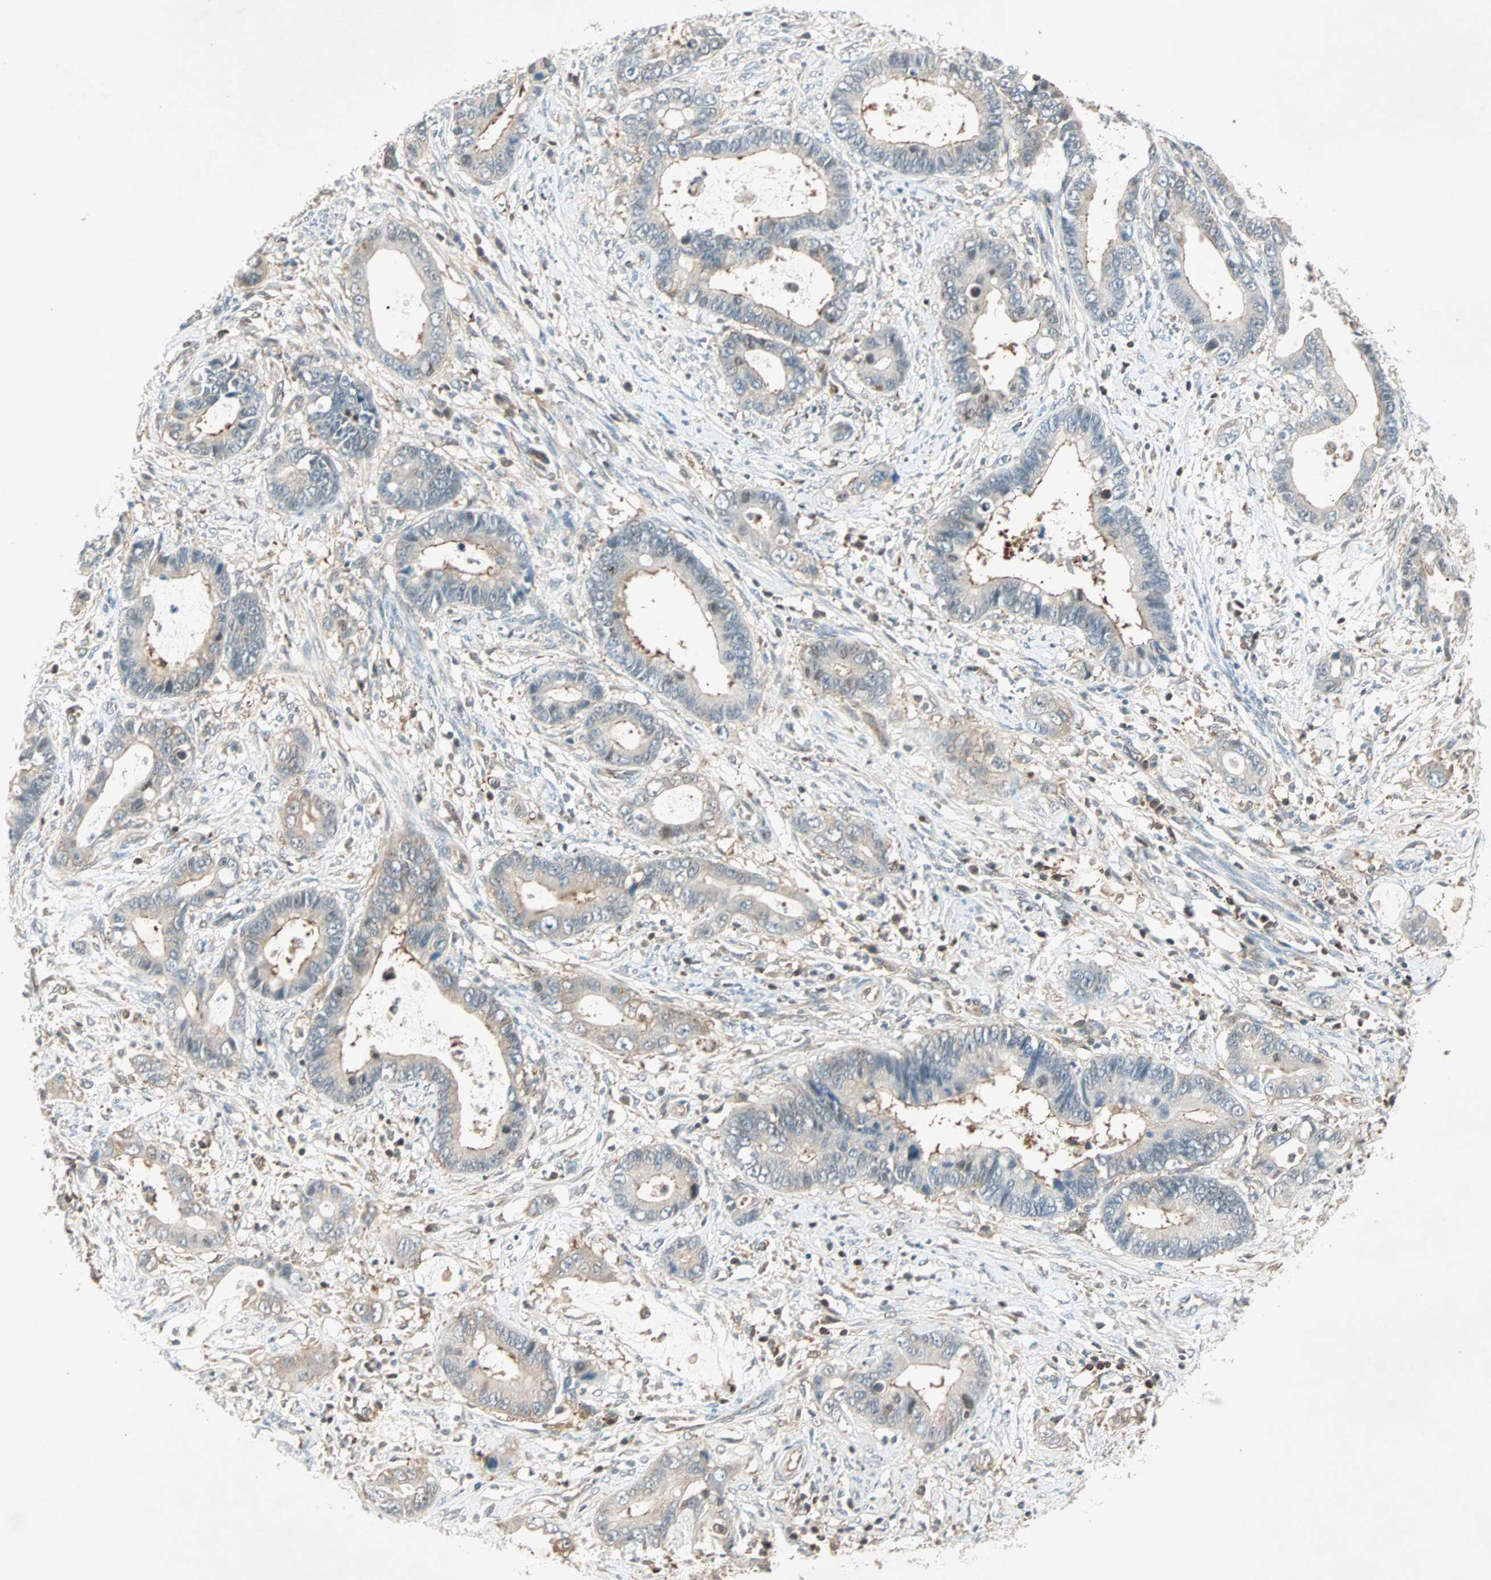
{"staining": {"intensity": "moderate", "quantity": ">75%", "location": "cytoplasmic/membranous"}, "tissue": "cervical cancer", "cell_type": "Tumor cells", "image_type": "cancer", "snomed": [{"axis": "morphology", "description": "Adenocarcinoma, NOS"}, {"axis": "topography", "description": "Cervix"}], "caption": "Immunohistochemical staining of human cervical adenocarcinoma exhibits medium levels of moderate cytoplasmic/membranous protein positivity in about >75% of tumor cells.", "gene": "TEC", "patient": {"sex": "female", "age": 44}}